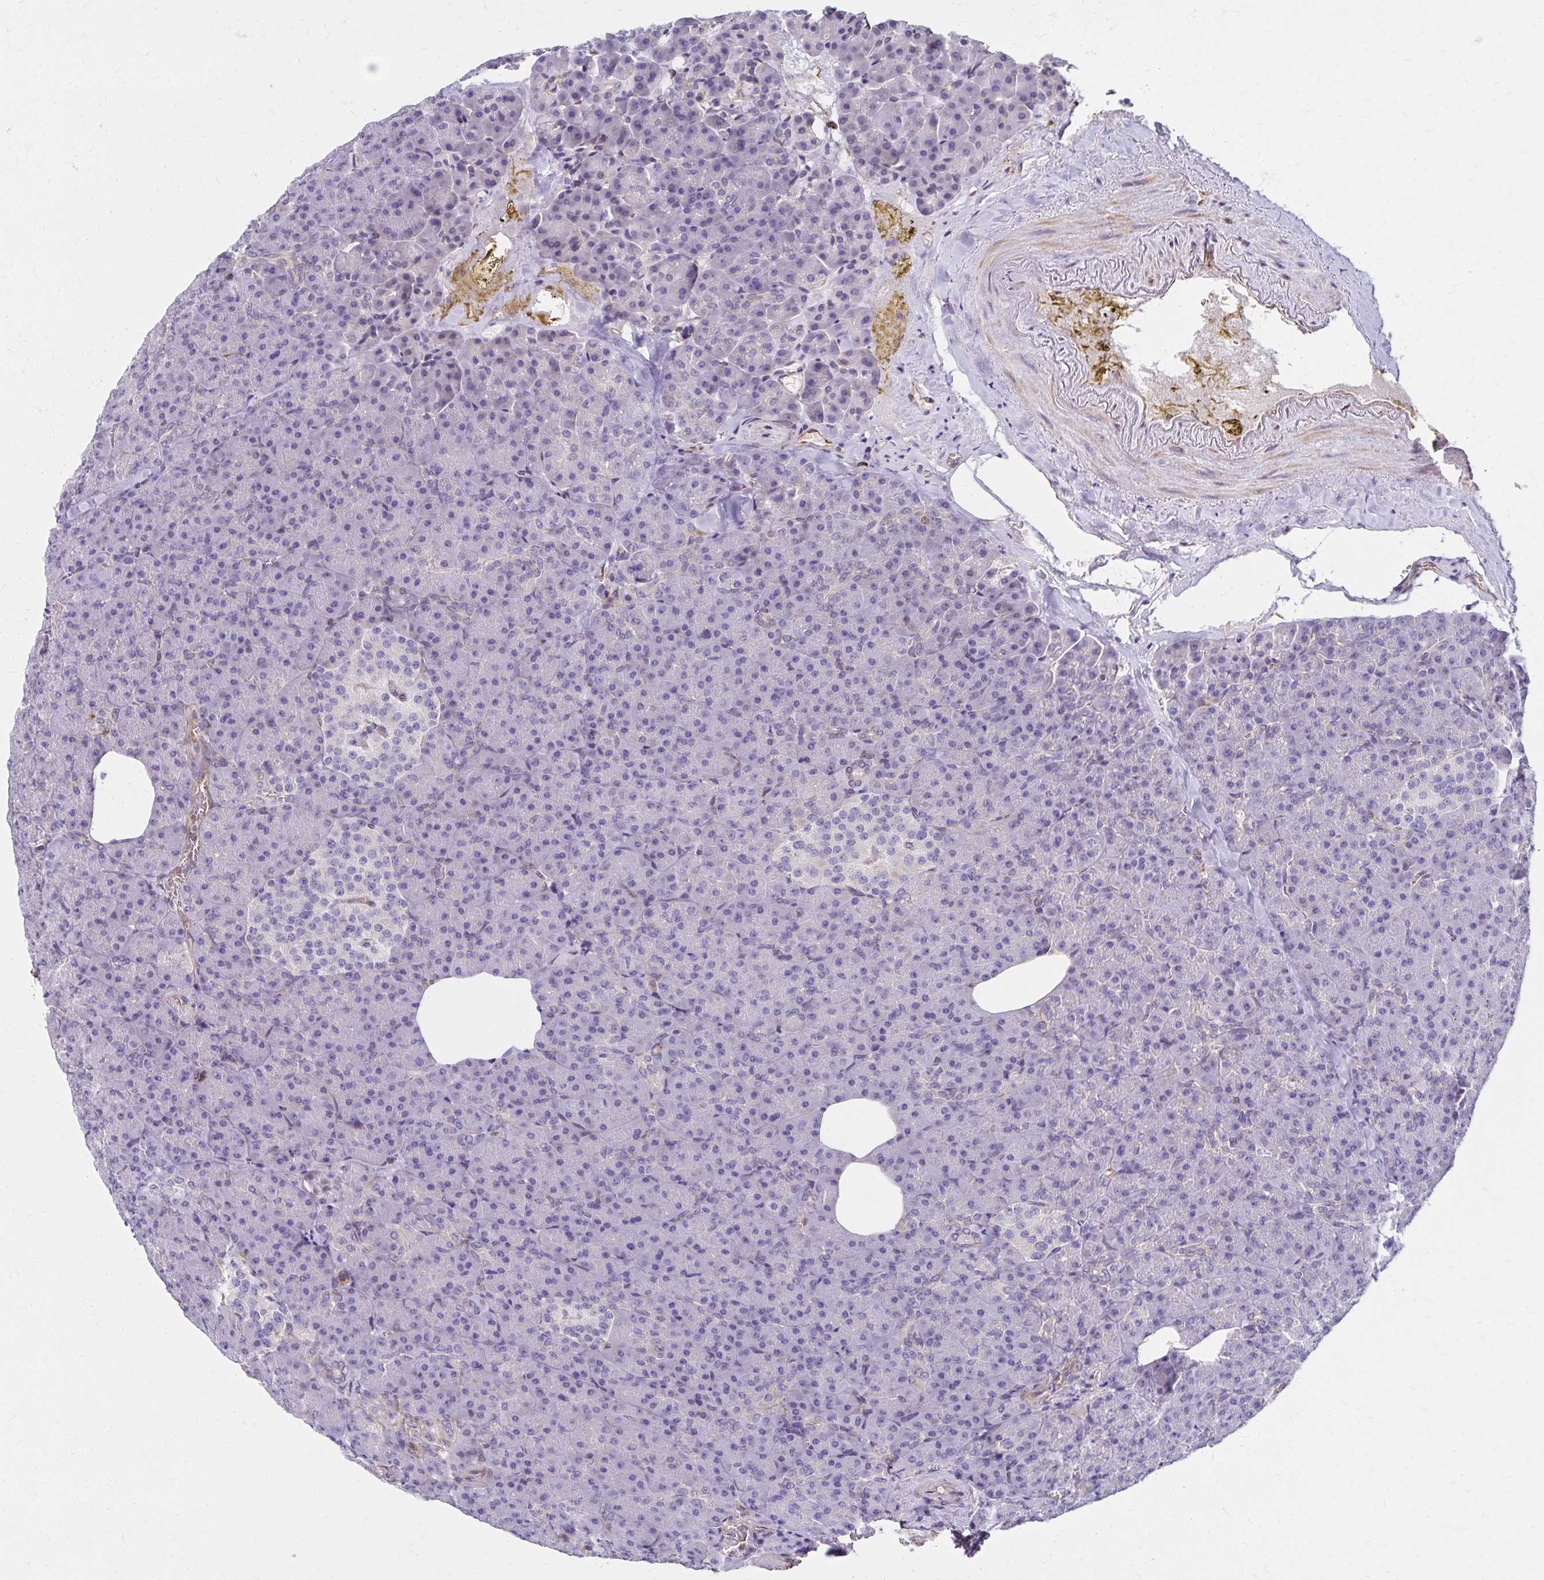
{"staining": {"intensity": "negative", "quantity": "none", "location": "none"}, "tissue": "pancreas", "cell_type": "Exocrine glandular cells", "image_type": "normal", "snomed": [{"axis": "morphology", "description": "Normal tissue, NOS"}, {"axis": "topography", "description": "Pancreas"}], "caption": "An immunohistochemistry photomicrograph of unremarkable pancreas is shown. There is no staining in exocrine glandular cells of pancreas.", "gene": "TRPV6", "patient": {"sex": "female", "age": 74}}